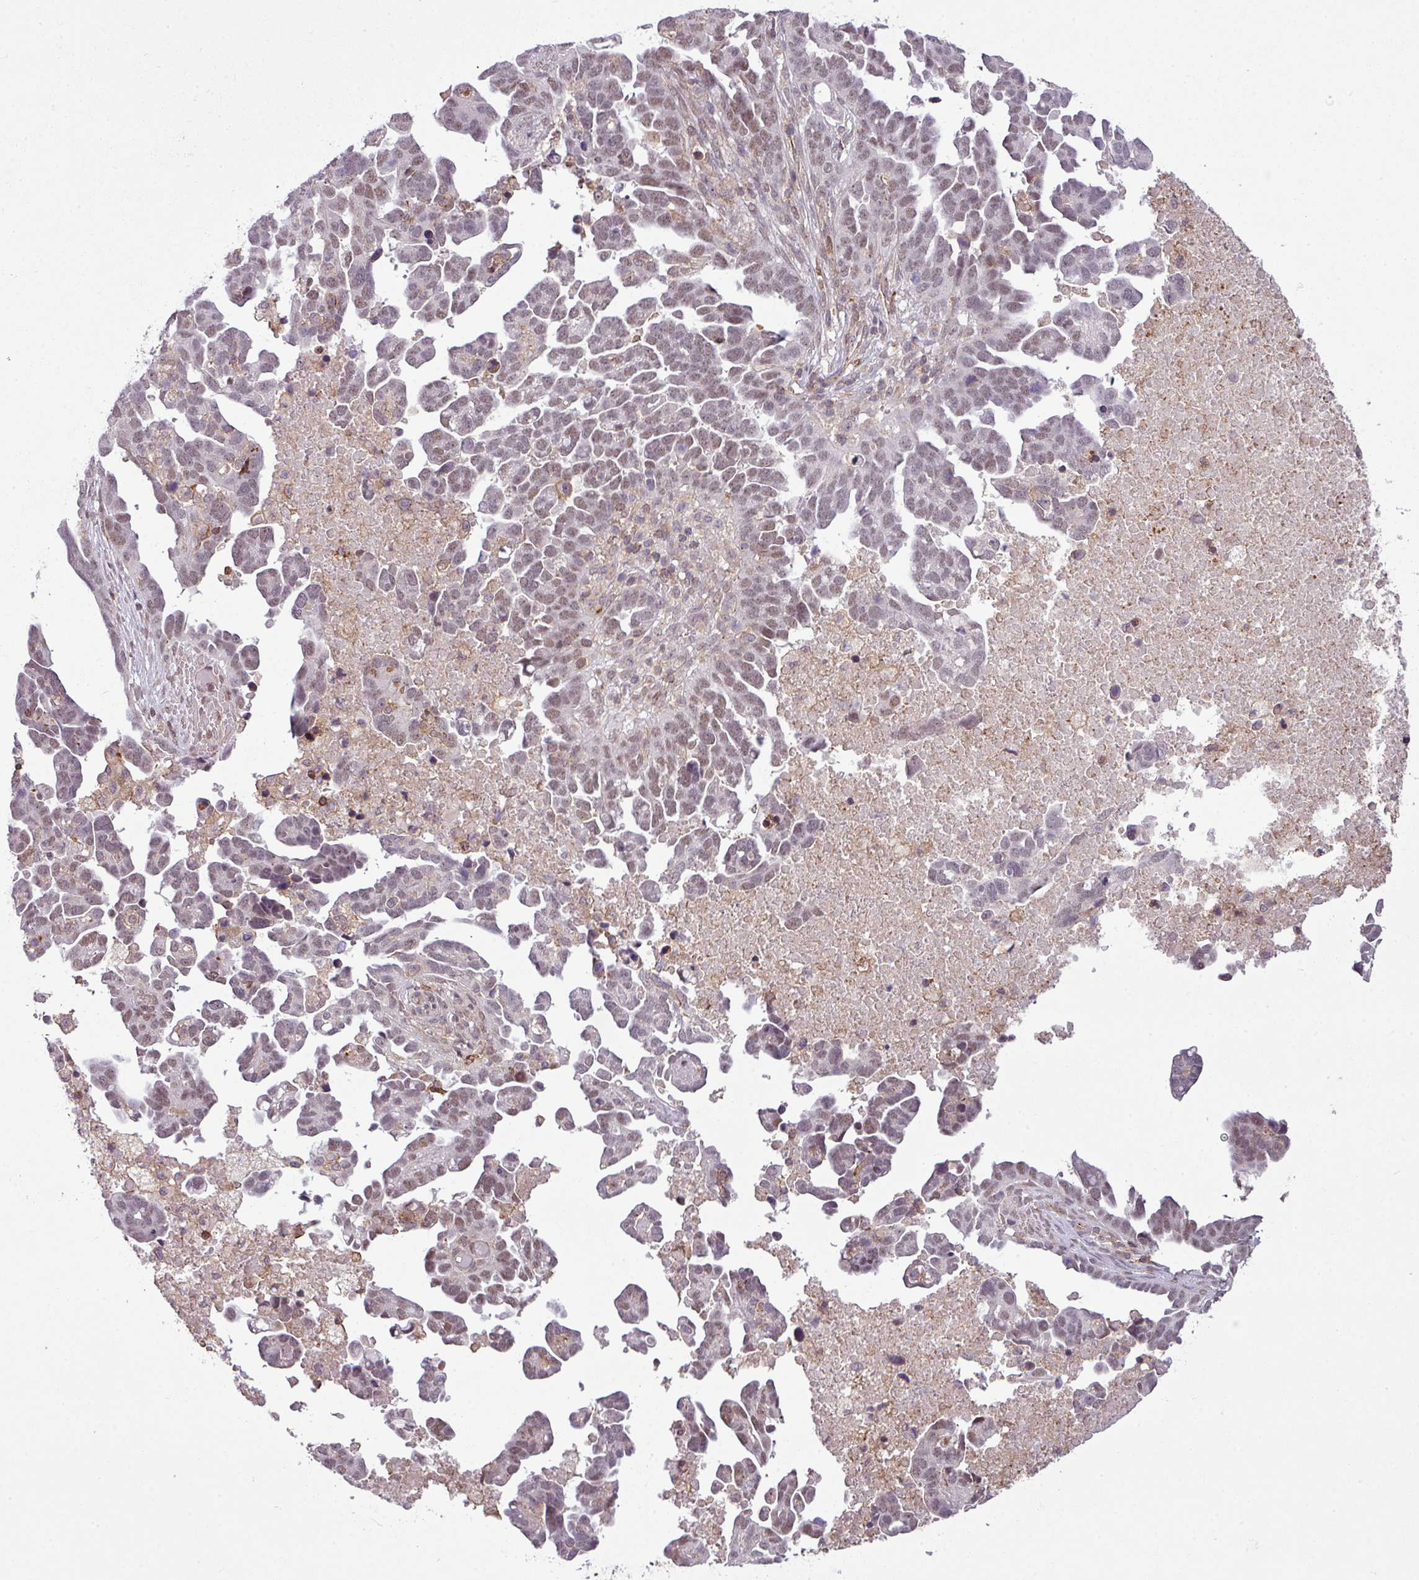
{"staining": {"intensity": "weak", "quantity": ">75%", "location": "nuclear"}, "tissue": "ovarian cancer", "cell_type": "Tumor cells", "image_type": "cancer", "snomed": [{"axis": "morphology", "description": "Cystadenocarcinoma, serous, NOS"}, {"axis": "topography", "description": "Ovary"}], "caption": "Protein staining of serous cystadenocarcinoma (ovarian) tissue exhibits weak nuclear staining in about >75% of tumor cells. (DAB = brown stain, brightfield microscopy at high magnification).", "gene": "ZC2HC1C", "patient": {"sex": "female", "age": 54}}